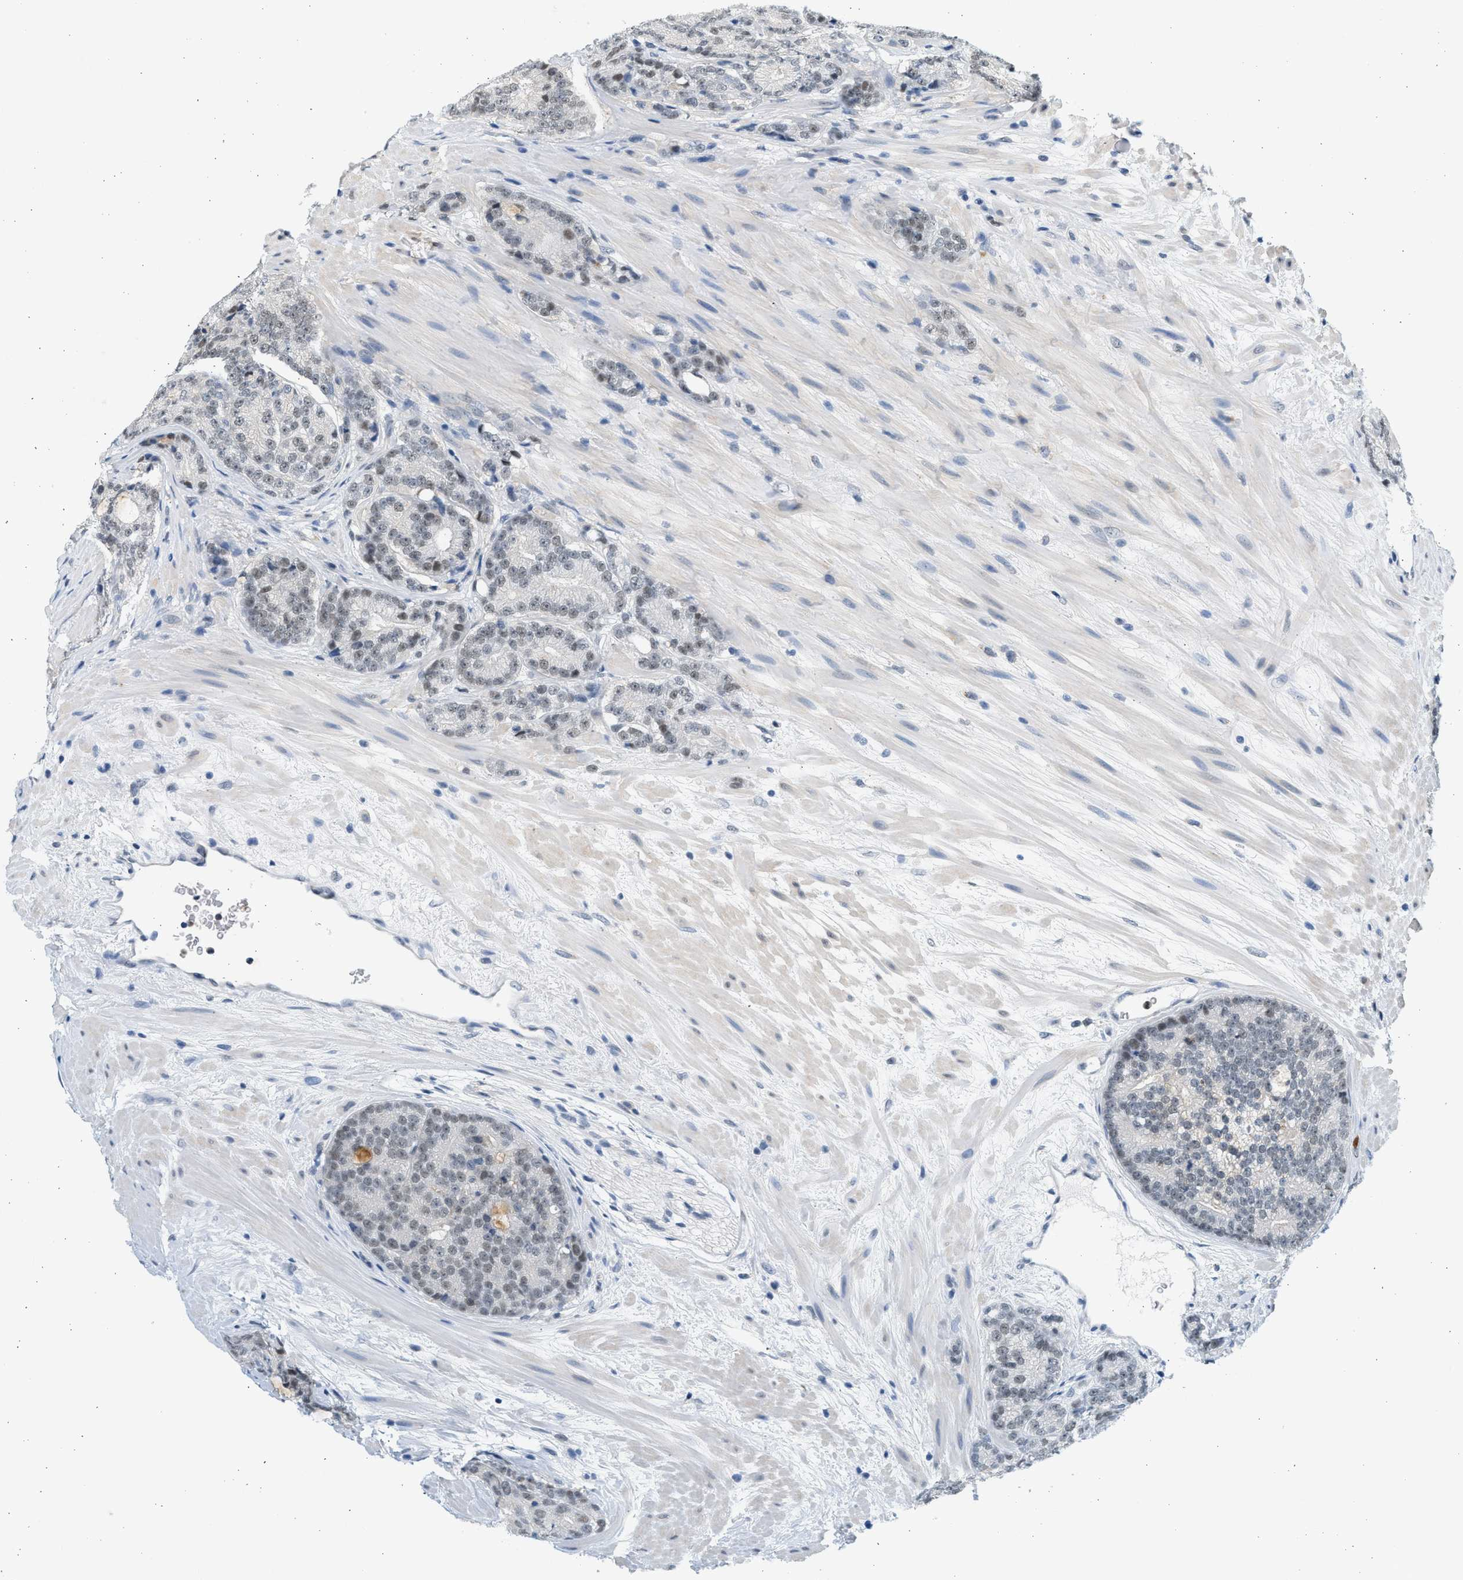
{"staining": {"intensity": "weak", "quantity": "25%-75%", "location": "nuclear"}, "tissue": "prostate cancer", "cell_type": "Tumor cells", "image_type": "cancer", "snomed": [{"axis": "morphology", "description": "Adenocarcinoma, High grade"}, {"axis": "topography", "description": "Prostate"}], "caption": "Immunohistochemical staining of human prostate cancer shows low levels of weak nuclear protein staining in about 25%-75% of tumor cells. Ihc stains the protein of interest in brown and the nuclei are stained blue.", "gene": "HIPK1", "patient": {"sex": "male", "age": 61}}